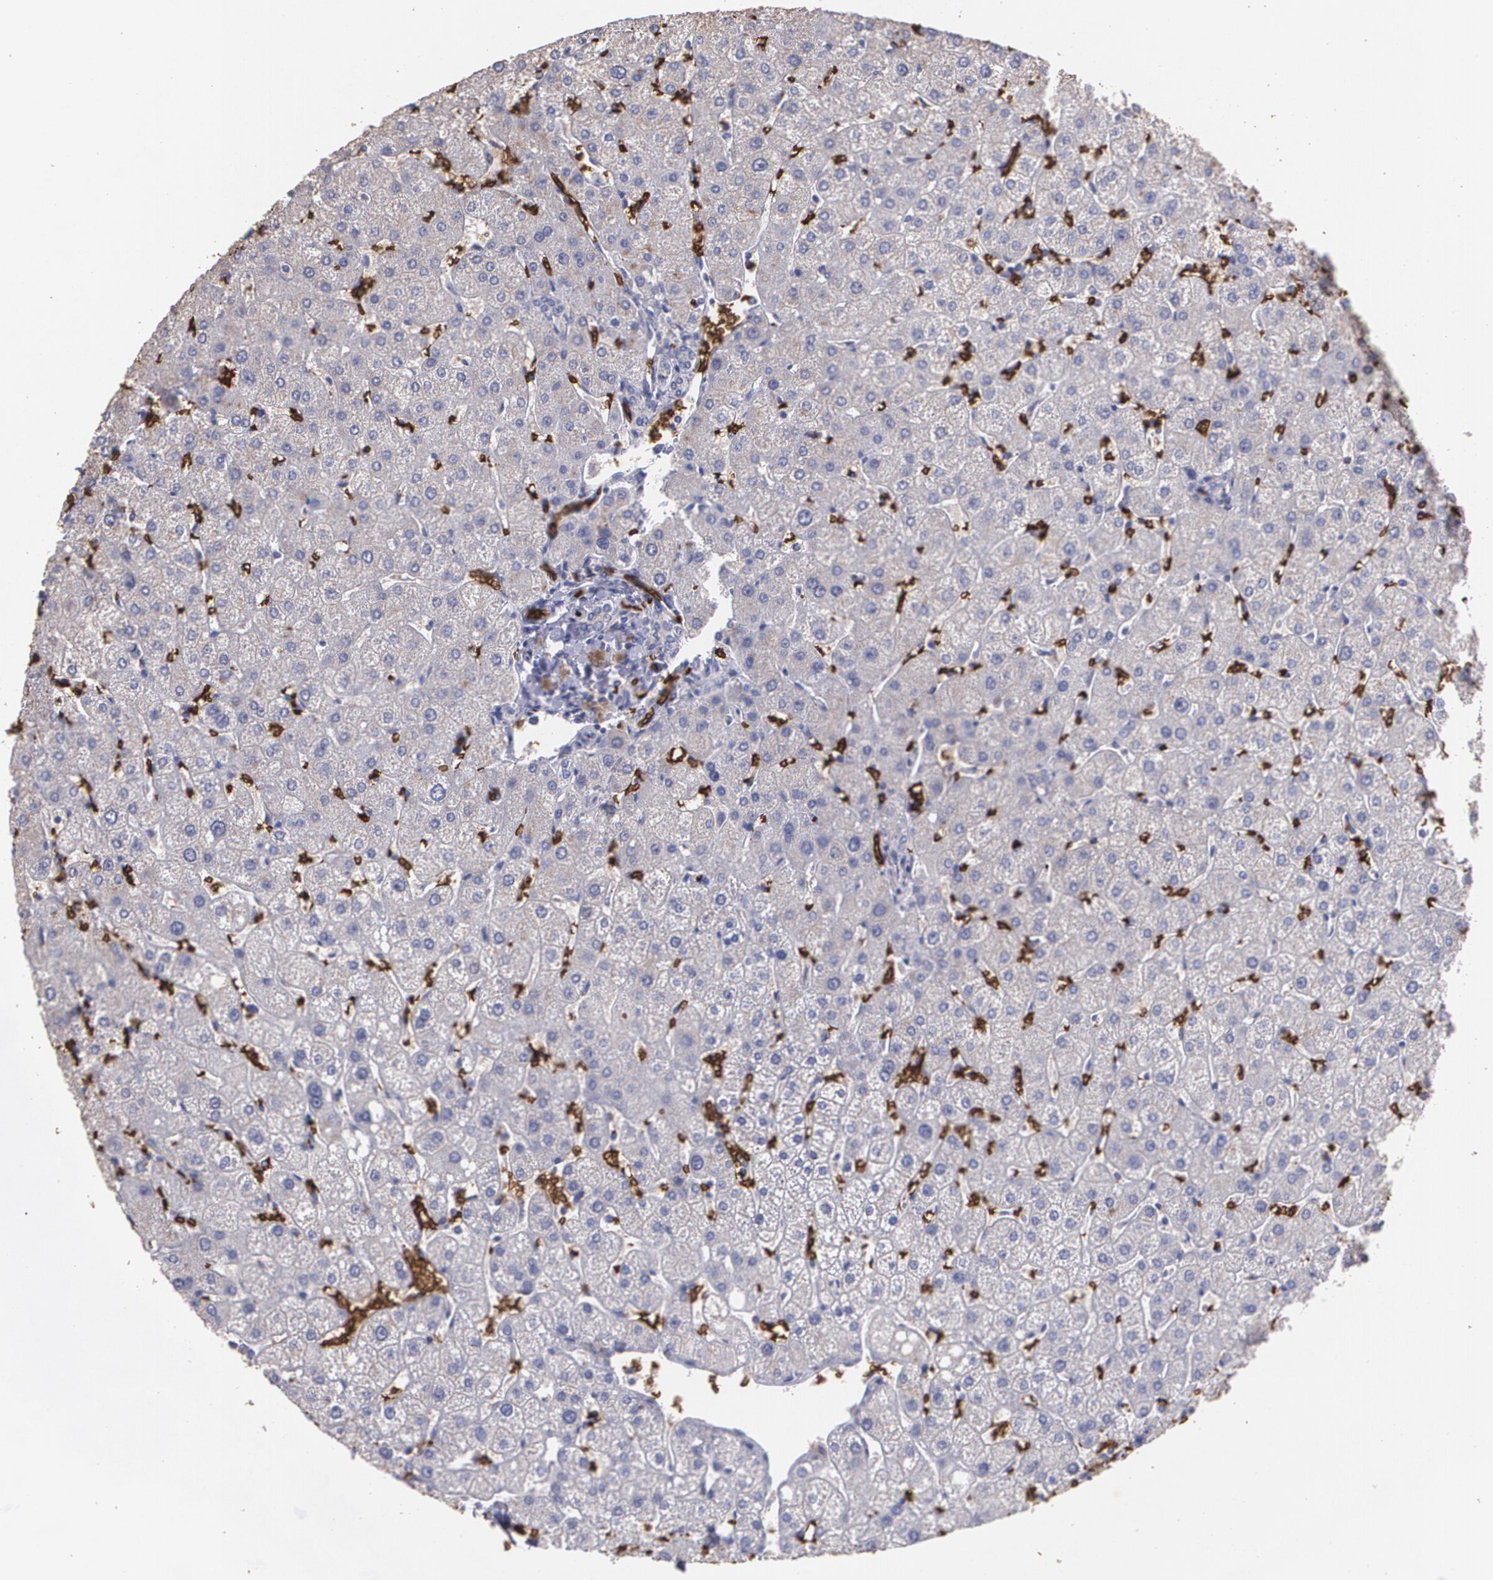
{"staining": {"intensity": "weak", "quantity": ">75%", "location": "cytoplasmic/membranous"}, "tissue": "liver", "cell_type": "Cholangiocytes", "image_type": "normal", "snomed": [{"axis": "morphology", "description": "Normal tissue, NOS"}, {"axis": "topography", "description": "Liver"}], "caption": "Liver stained with DAB (3,3'-diaminobenzidine) immunohistochemistry (IHC) displays low levels of weak cytoplasmic/membranous staining in approximately >75% of cholangiocytes.", "gene": "SLC2A1", "patient": {"sex": "male", "age": 67}}